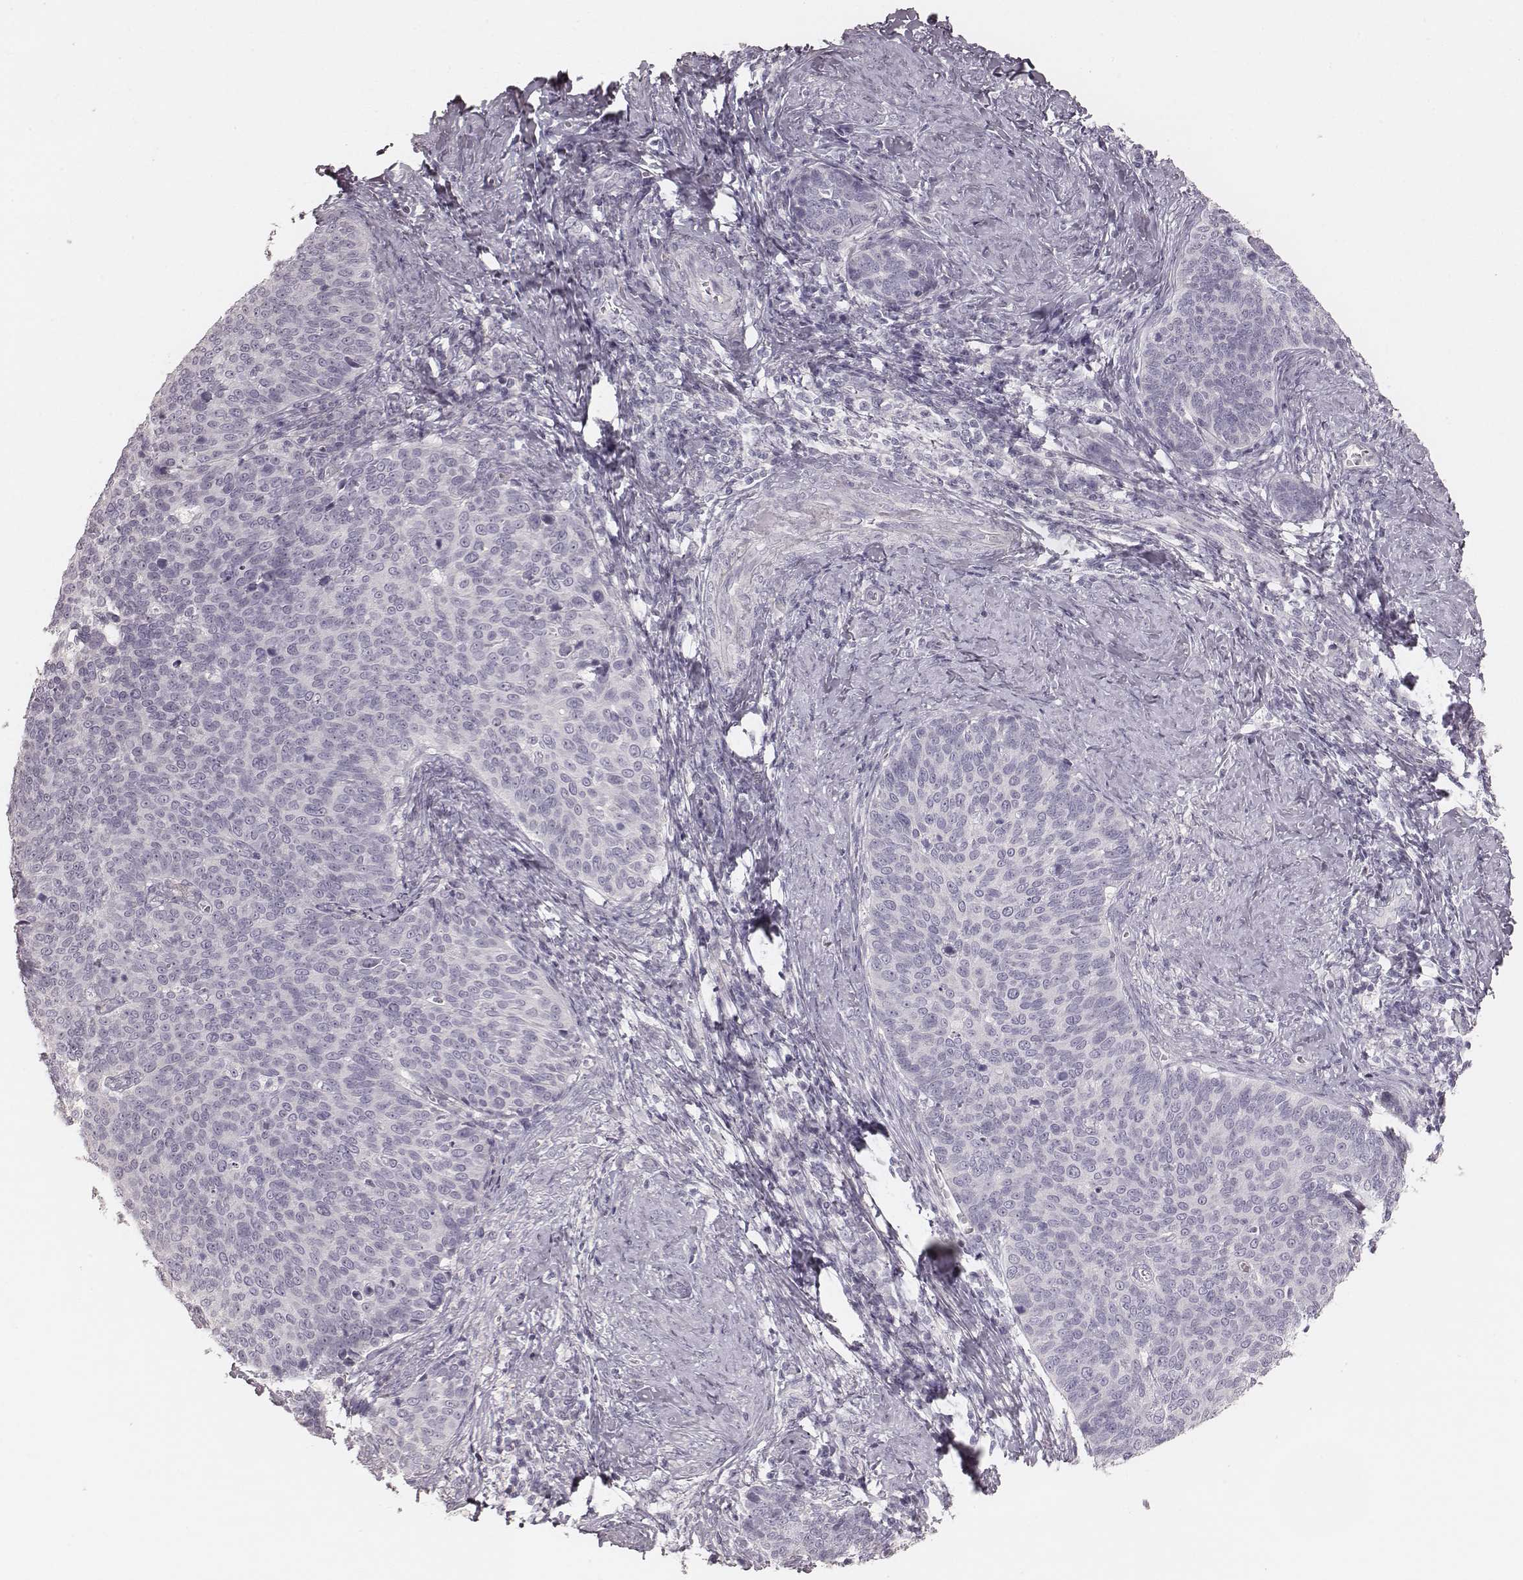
{"staining": {"intensity": "negative", "quantity": "none", "location": "none"}, "tissue": "cervical cancer", "cell_type": "Tumor cells", "image_type": "cancer", "snomed": [{"axis": "morphology", "description": "Normal tissue, NOS"}, {"axis": "morphology", "description": "Squamous cell carcinoma, NOS"}, {"axis": "topography", "description": "Cervix"}], "caption": "This is an IHC photomicrograph of human cervical cancer (squamous cell carcinoma). There is no staining in tumor cells.", "gene": "ZP4", "patient": {"sex": "female", "age": 39}}